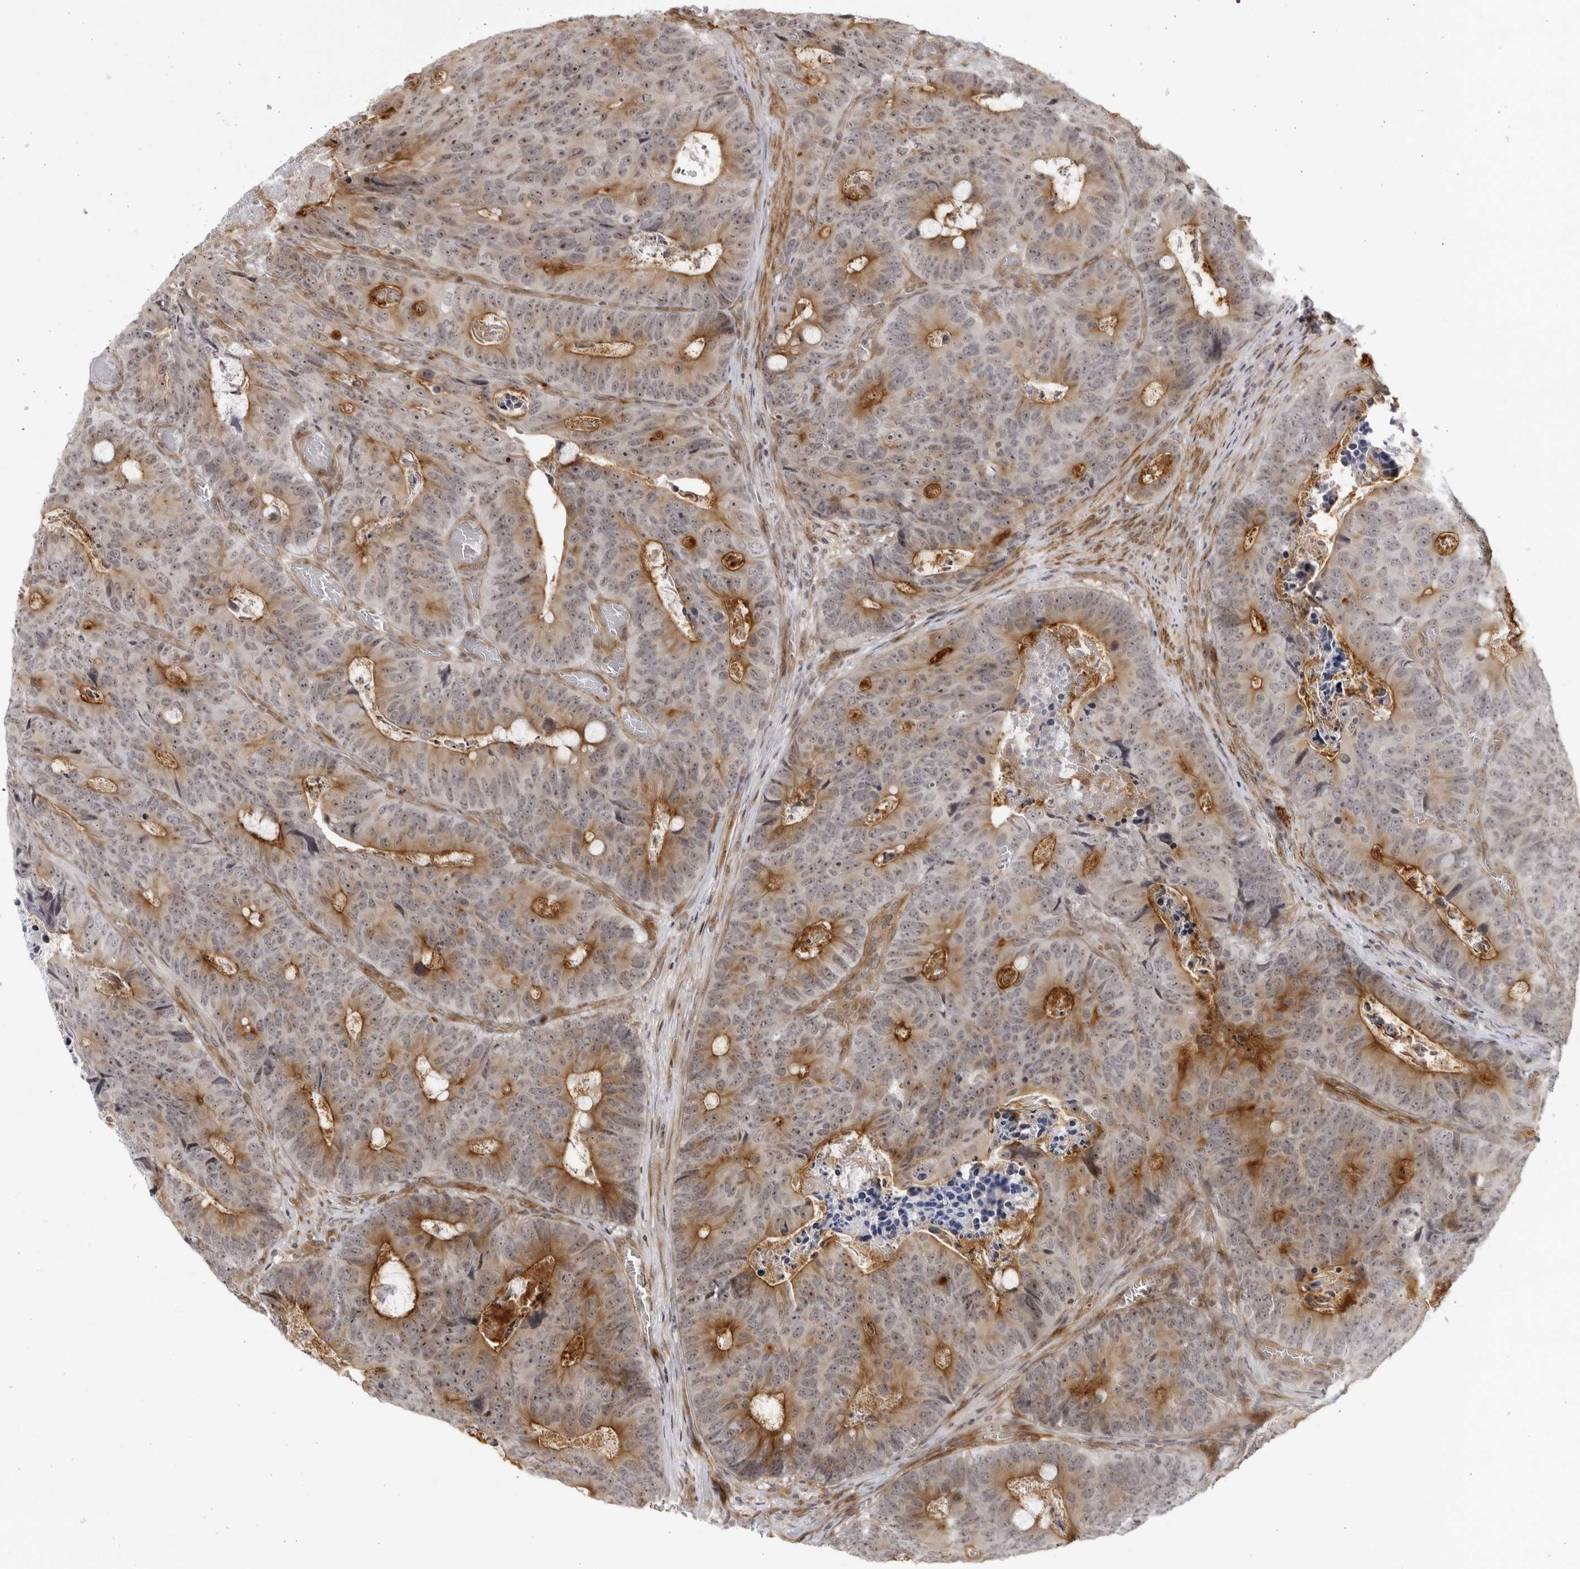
{"staining": {"intensity": "moderate", "quantity": ">75%", "location": "cytoplasmic/membranous,nuclear"}, "tissue": "colorectal cancer", "cell_type": "Tumor cells", "image_type": "cancer", "snomed": [{"axis": "morphology", "description": "Adenocarcinoma, NOS"}, {"axis": "topography", "description": "Colon"}], "caption": "Immunohistochemical staining of adenocarcinoma (colorectal) exhibits moderate cytoplasmic/membranous and nuclear protein staining in about >75% of tumor cells.", "gene": "CNBD1", "patient": {"sex": "male", "age": 87}}